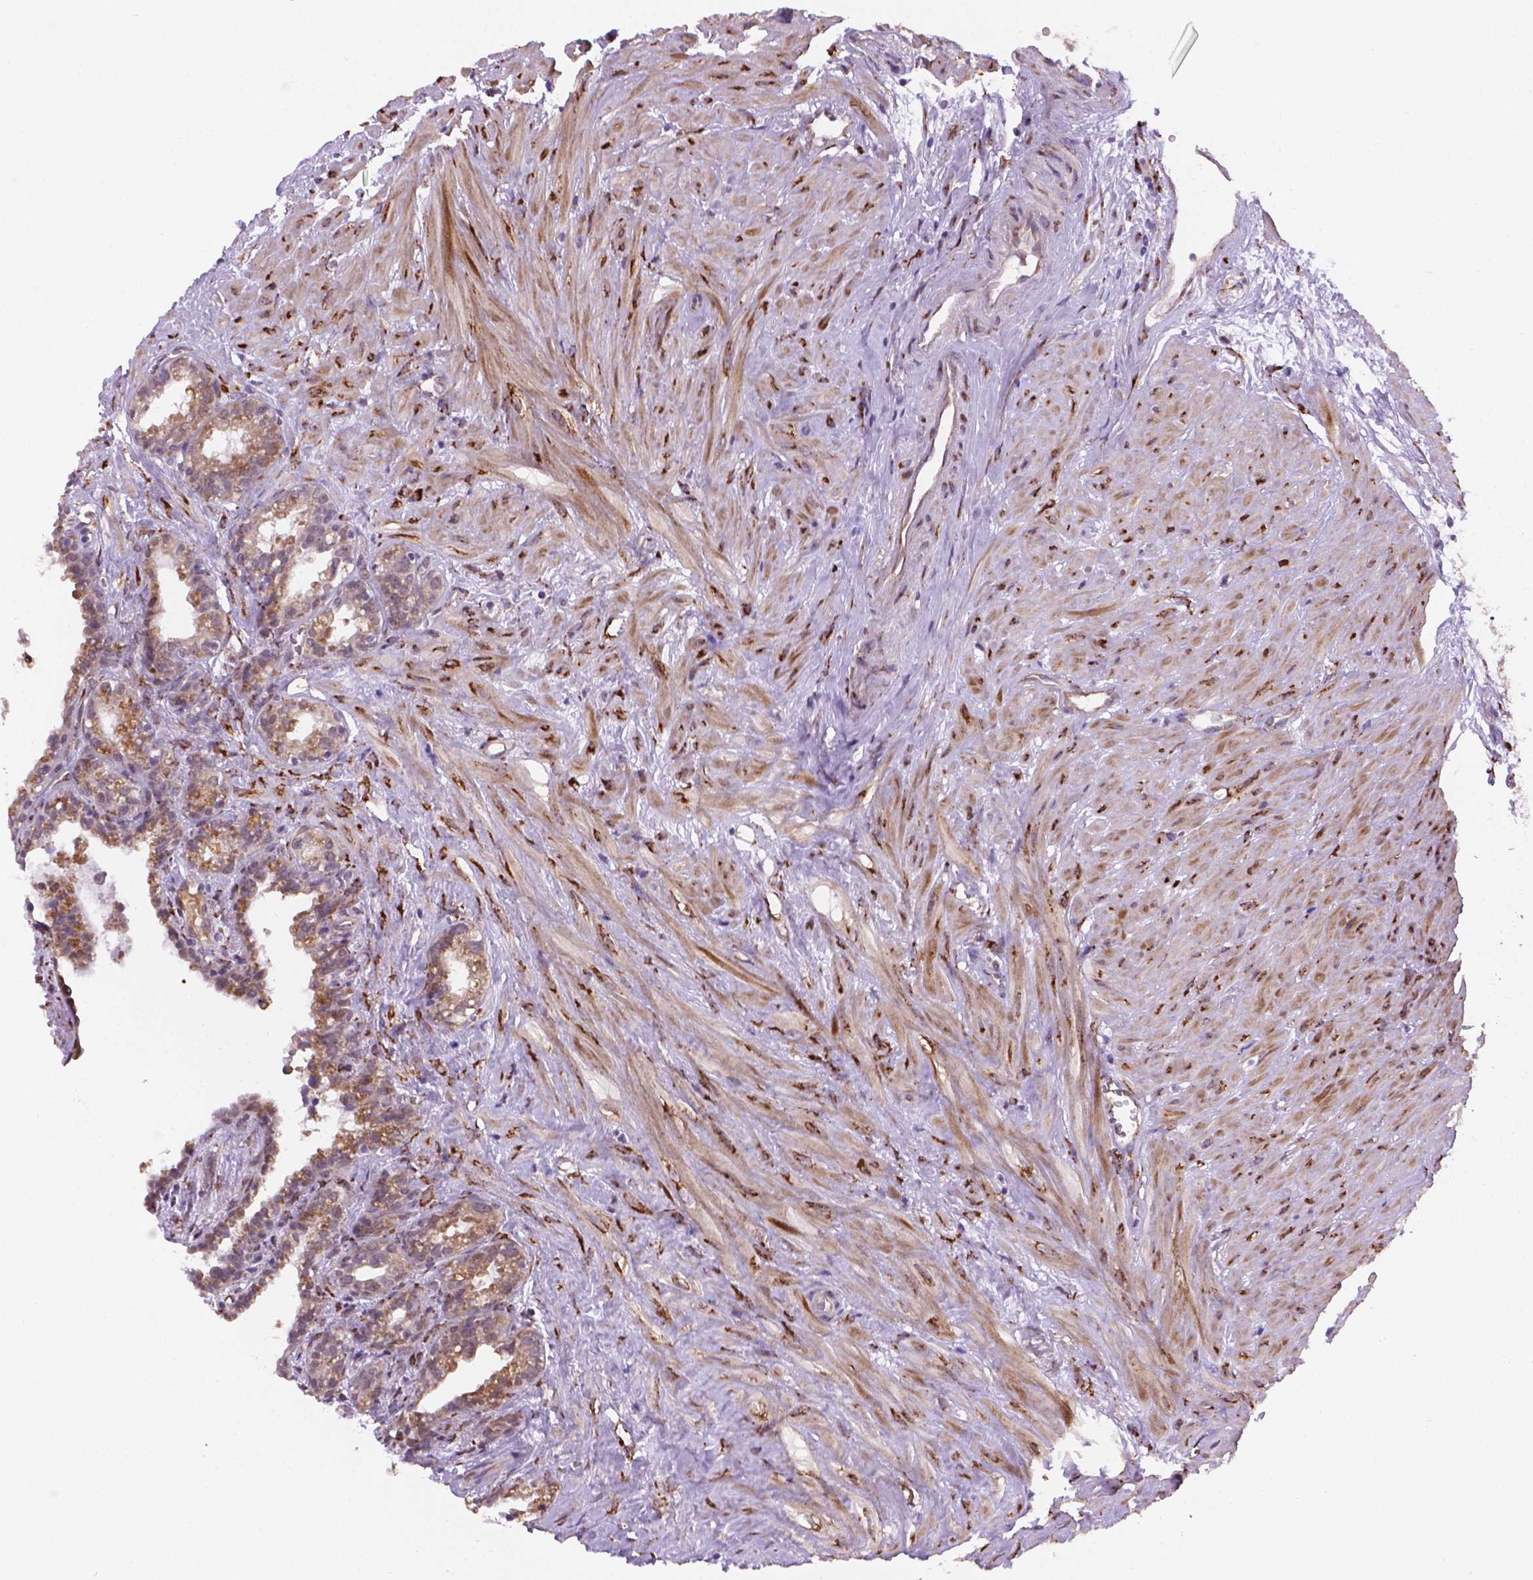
{"staining": {"intensity": "moderate", "quantity": "25%-75%", "location": "cytoplasmic/membranous"}, "tissue": "seminal vesicle", "cell_type": "Glandular cells", "image_type": "normal", "snomed": [{"axis": "morphology", "description": "Normal tissue, NOS"}, {"axis": "morphology", "description": "Urothelial carcinoma, NOS"}, {"axis": "topography", "description": "Urinary bladder"}, {"axis": "topography", "description": "Seminal veicle"}], "caption": "Immunohistochemistry (IHC) image of unremarkable human seminal vesicle stained for a protein (brown), which reveals medium levels of moderate cytoplasmic/membranous positivity in about 25%-75% of glandular cells.", "gene": "FNIP1", "patient": {"sex": "male", "age": 76}}